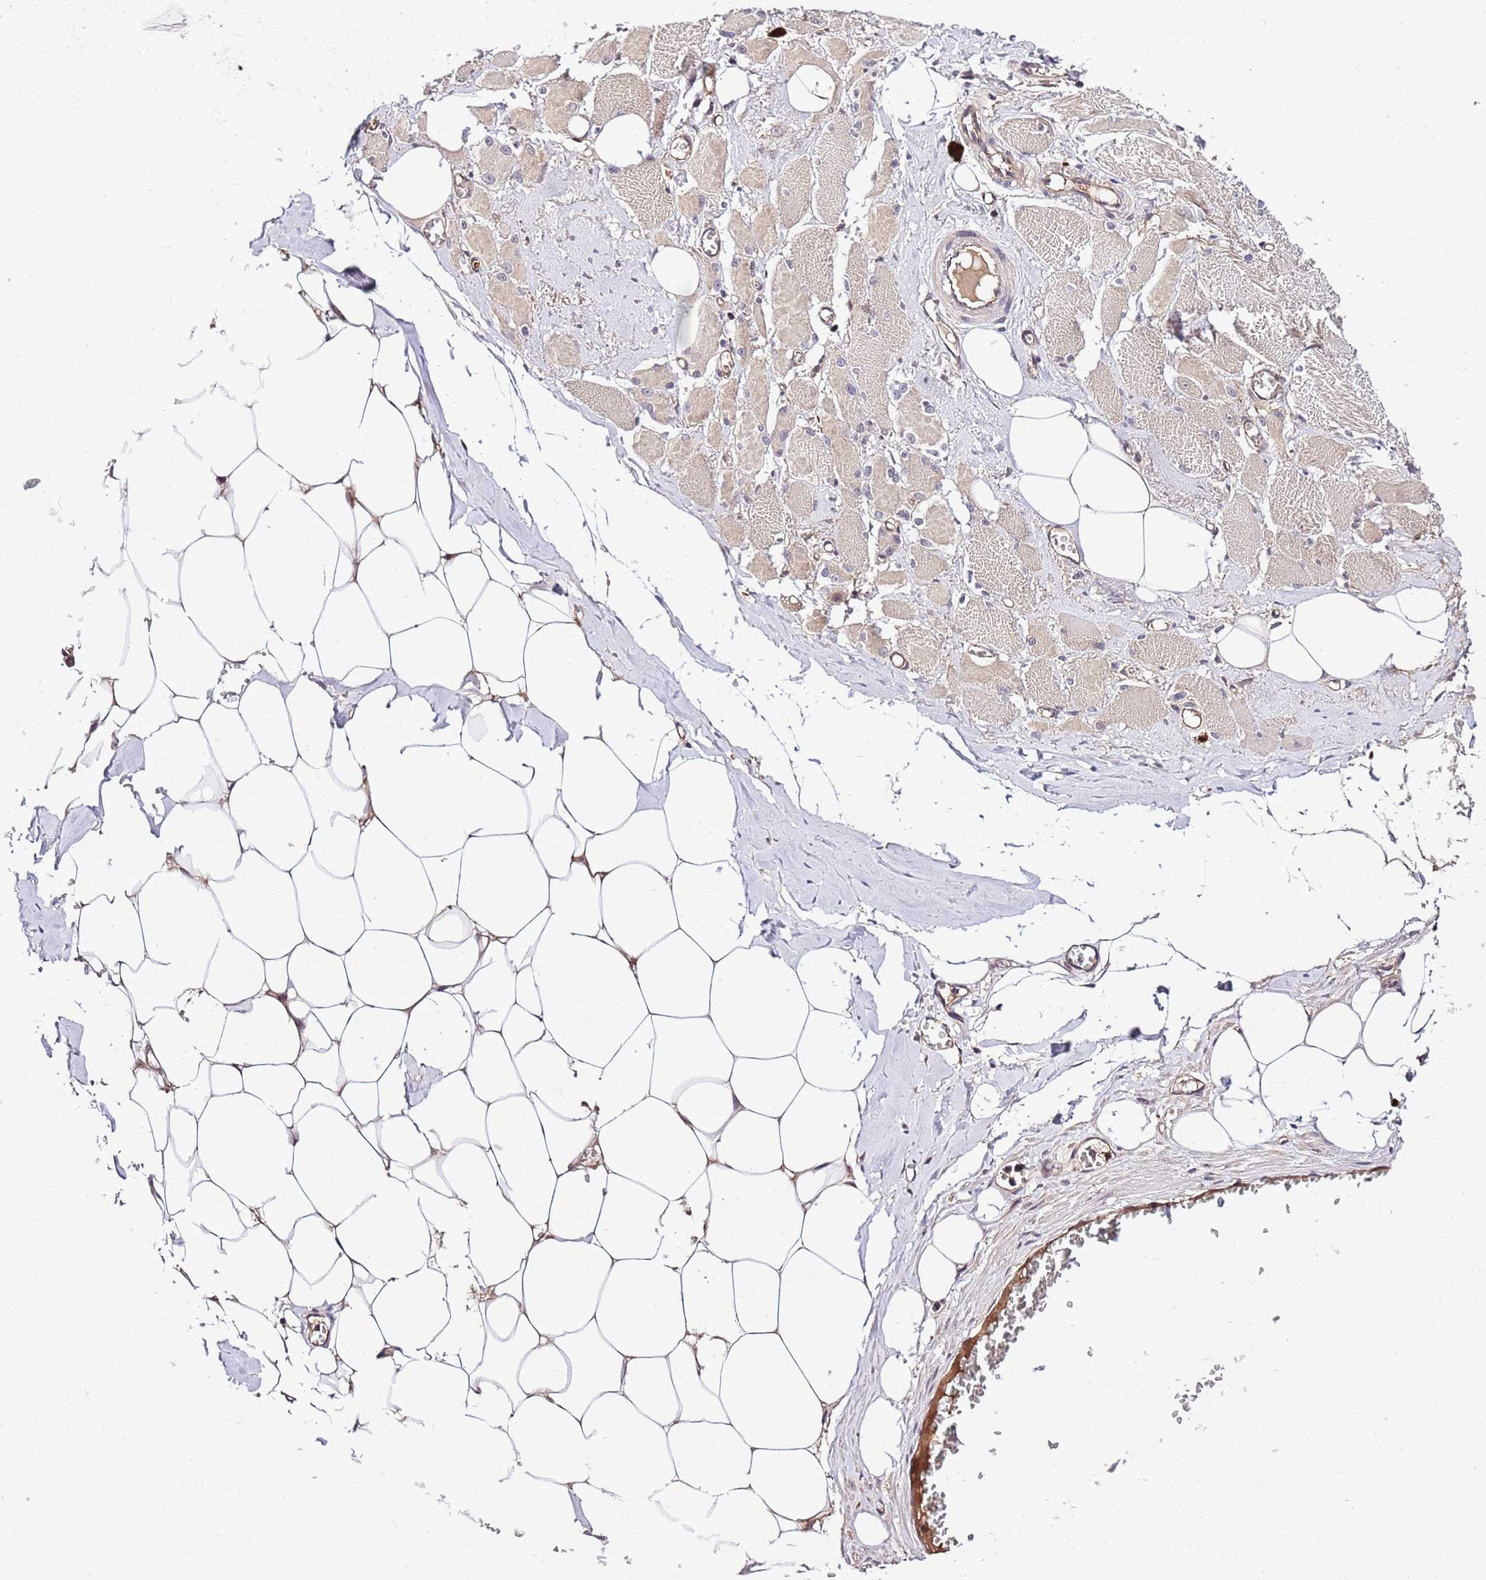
{"staining": {"intensity": "weak", "quantity": "25%-75%", "location": "cytoplasmic/membranous"}, "tissue": "skeletal muscle", "cell_type": "Myocytes", "image_type": "normal", "snomed": [{"axis": "morphology", "description": "Normal tissue, NOS"}, {"axis": "morphology", "description": "Basal cell carcinoma"}, {"axis": "topography", "description": "Skeletal muscle"}], "caption": "Immunohistochemical staining of normal skeletal muscle shows 25%-75% levels of weak cytoplasmic/membranous protein positivity in about 25%-75% of myocytes.", "gene": "DONSON", "patient": {"sex": "female", "age": 64}}